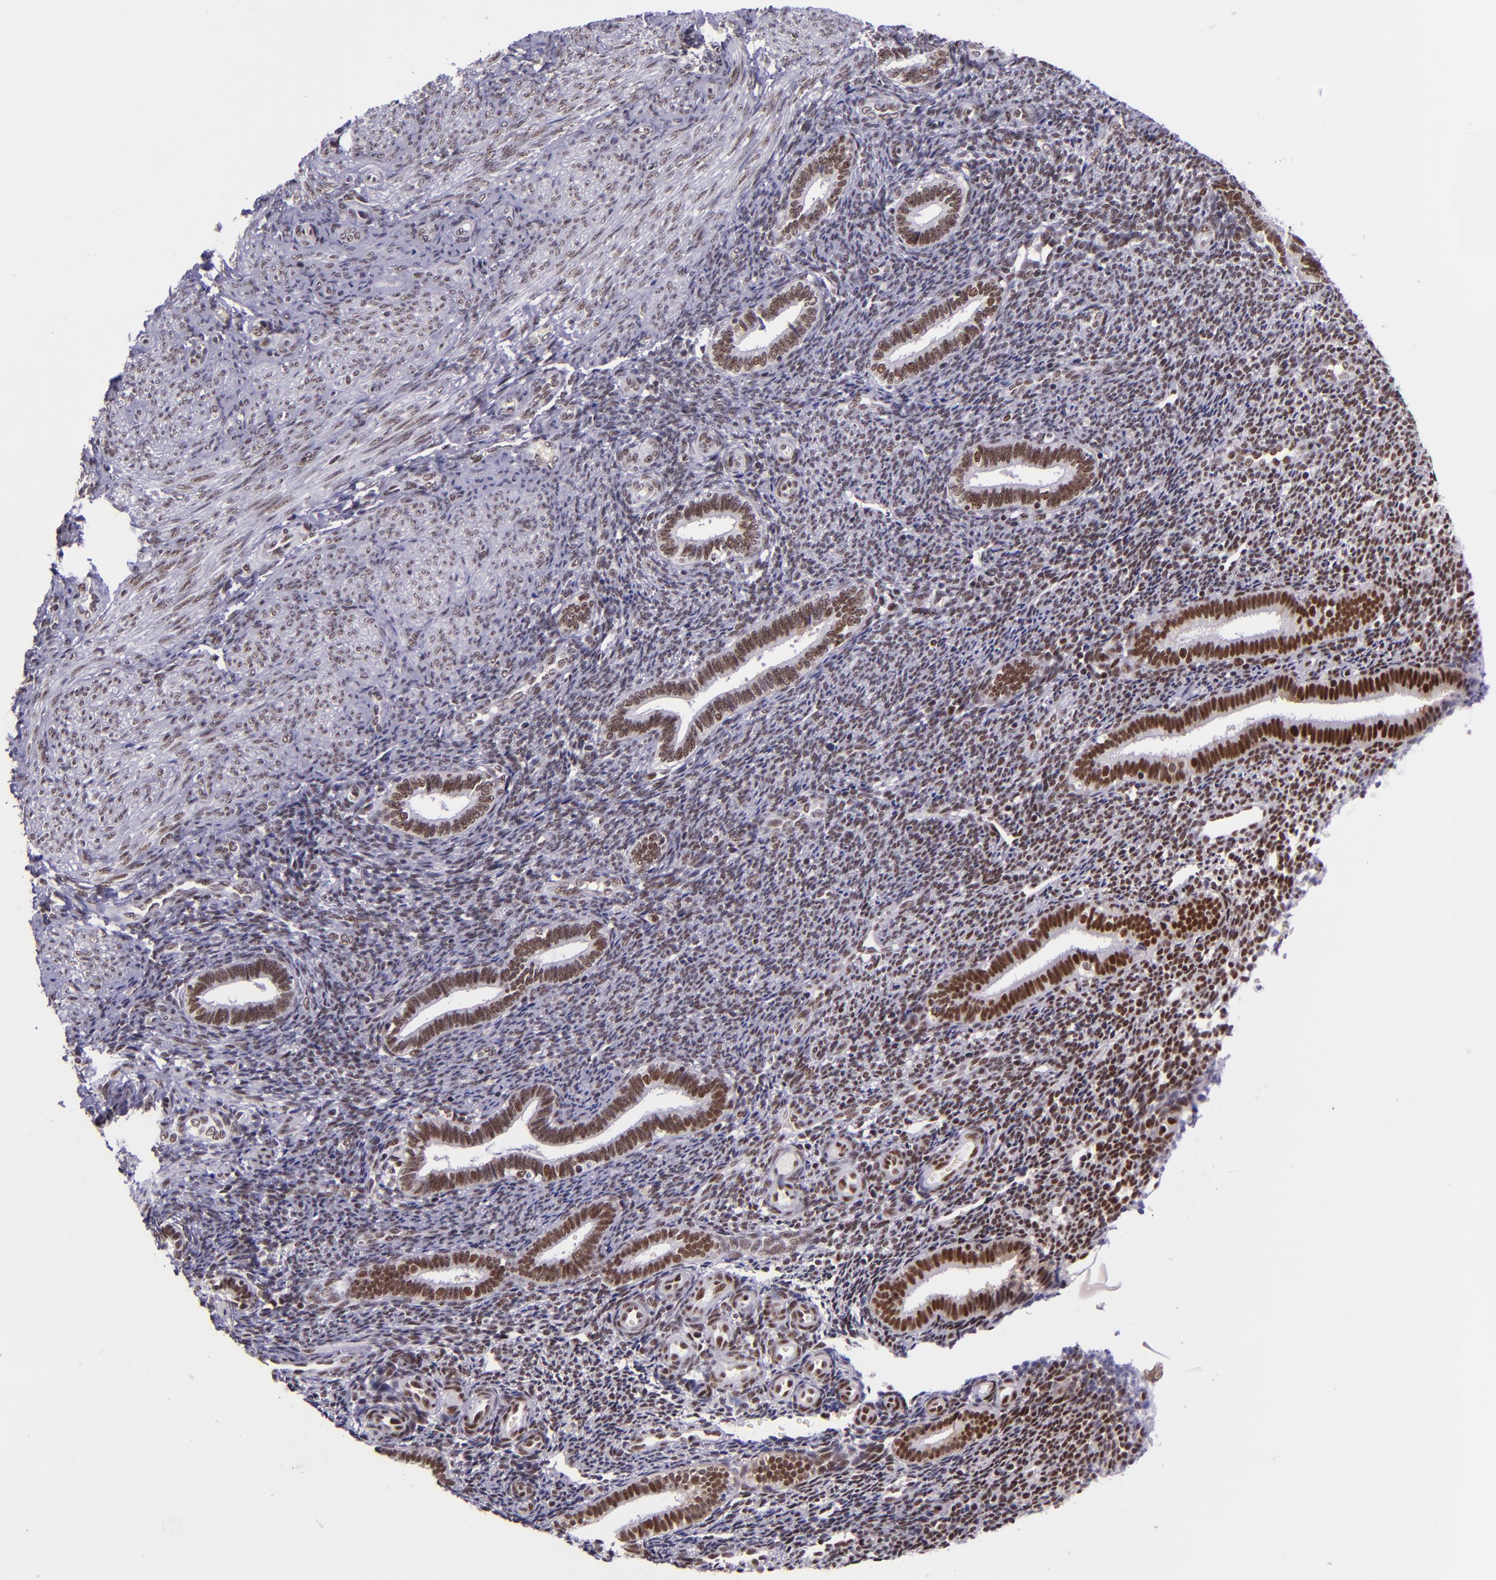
{"staining": {"intensity": "moderate", "quantity": ">75%", "location": "nuclear"}, "tissue": "endometrium", "cell_type": "Cells in endometrial stroma", "image_type": "normal", "snomed": [{"axis": "morphology", "description": "Normal tissue, NOS"}, {"axis": "topography", "description": "Endometrium"}], "caption": "Normal endometrium exhibits moderate nuclear staining in about >75% of cells in endometrial stroma.", "gene": "GPKOW", "patient": {"sex": "female", "age": 27}}